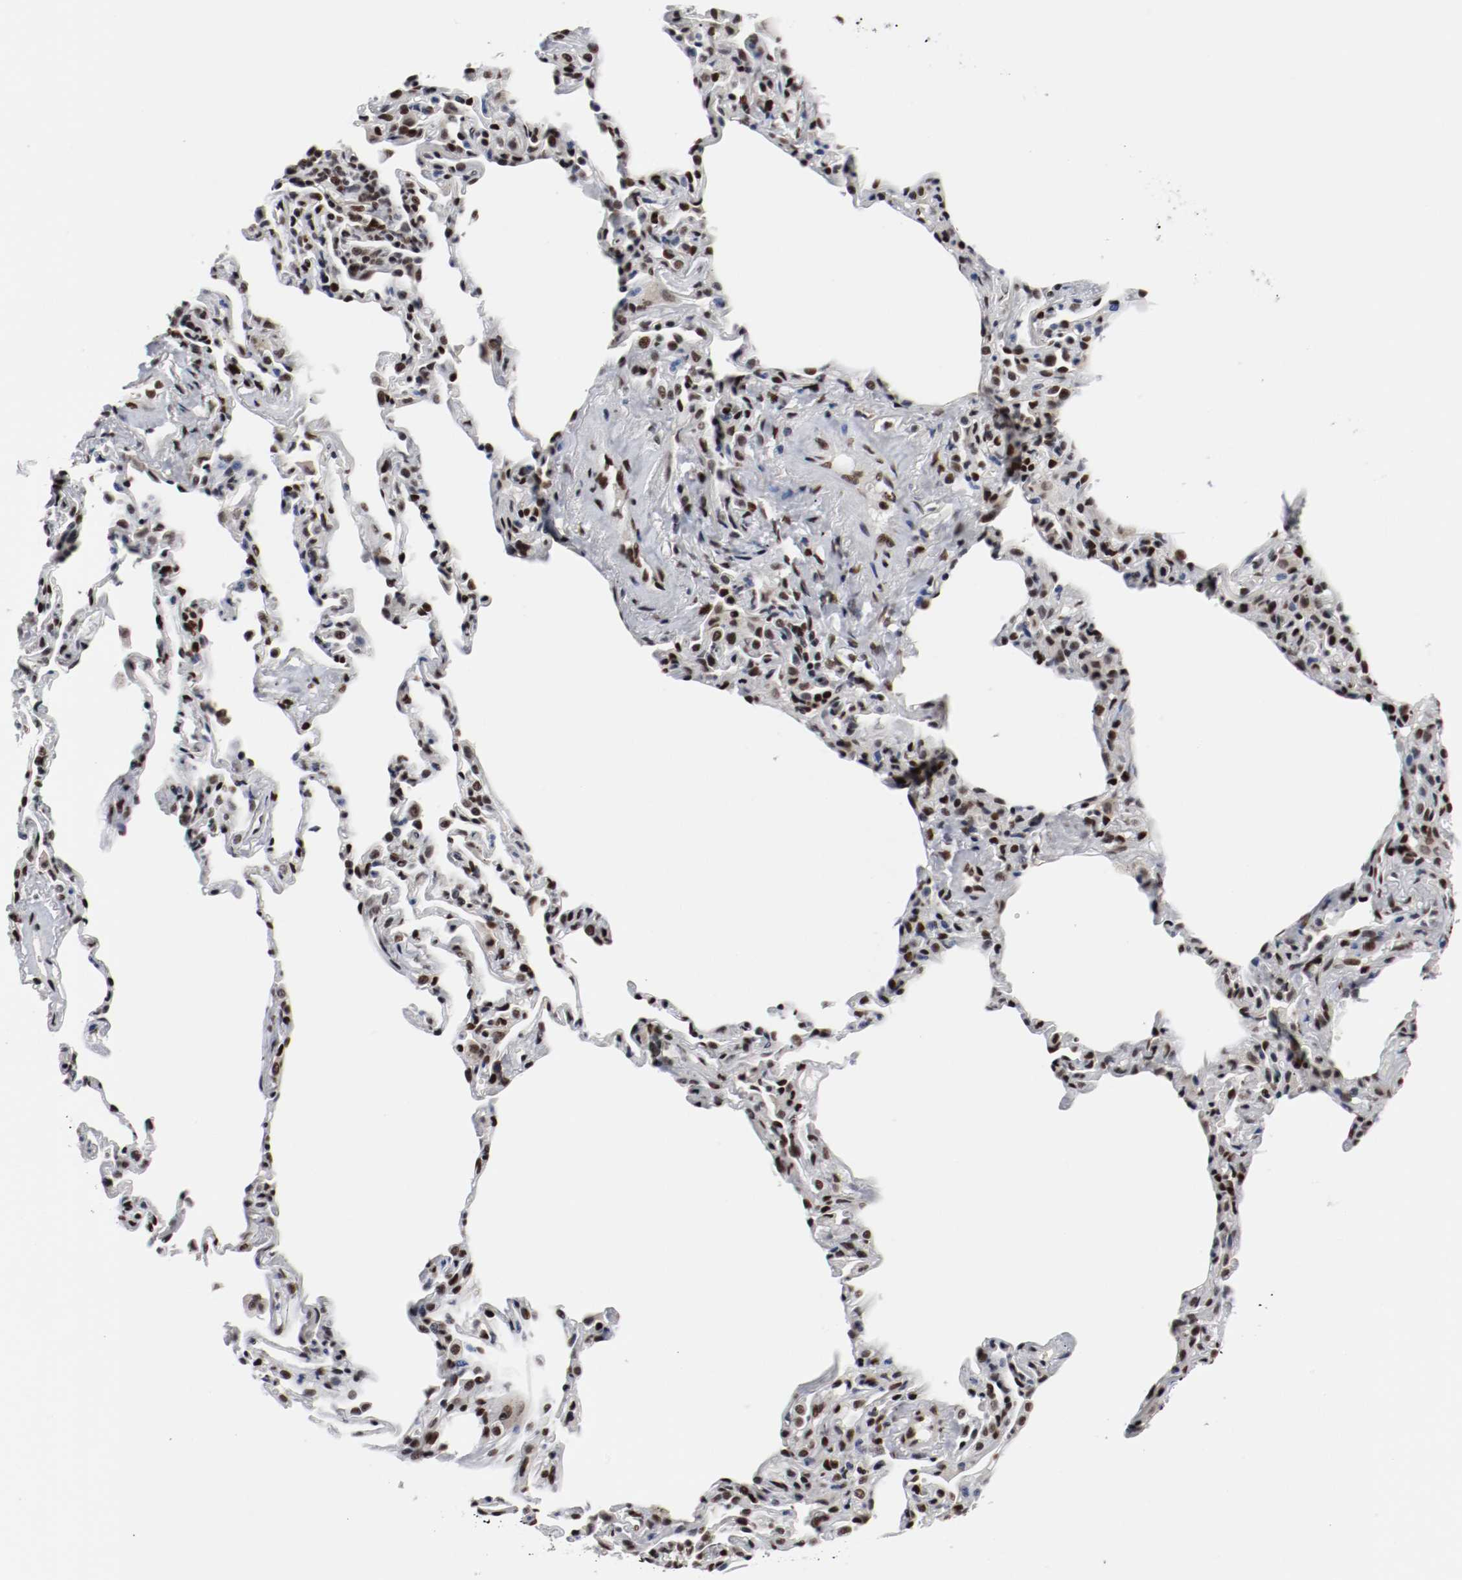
{"staining": {"intensity": "strong", "quantity": ">75%", "location": "nuclear"}, "tissue": "bronchus", "cell_type": "Respiratory epithelial cells", "image_type": "normal", "snomed": [{"axis": "morphology", "description": "Normal tissue, NOS"}, {"axis": "topography", "description": "Lung"}], "caption": "The immunohistochemical stain labels strong nuclear positivity in respiratory epithelial cells of benign bronchus.", "gene": "MEF2D", "patient": {"sex": "male", "age": 64}}